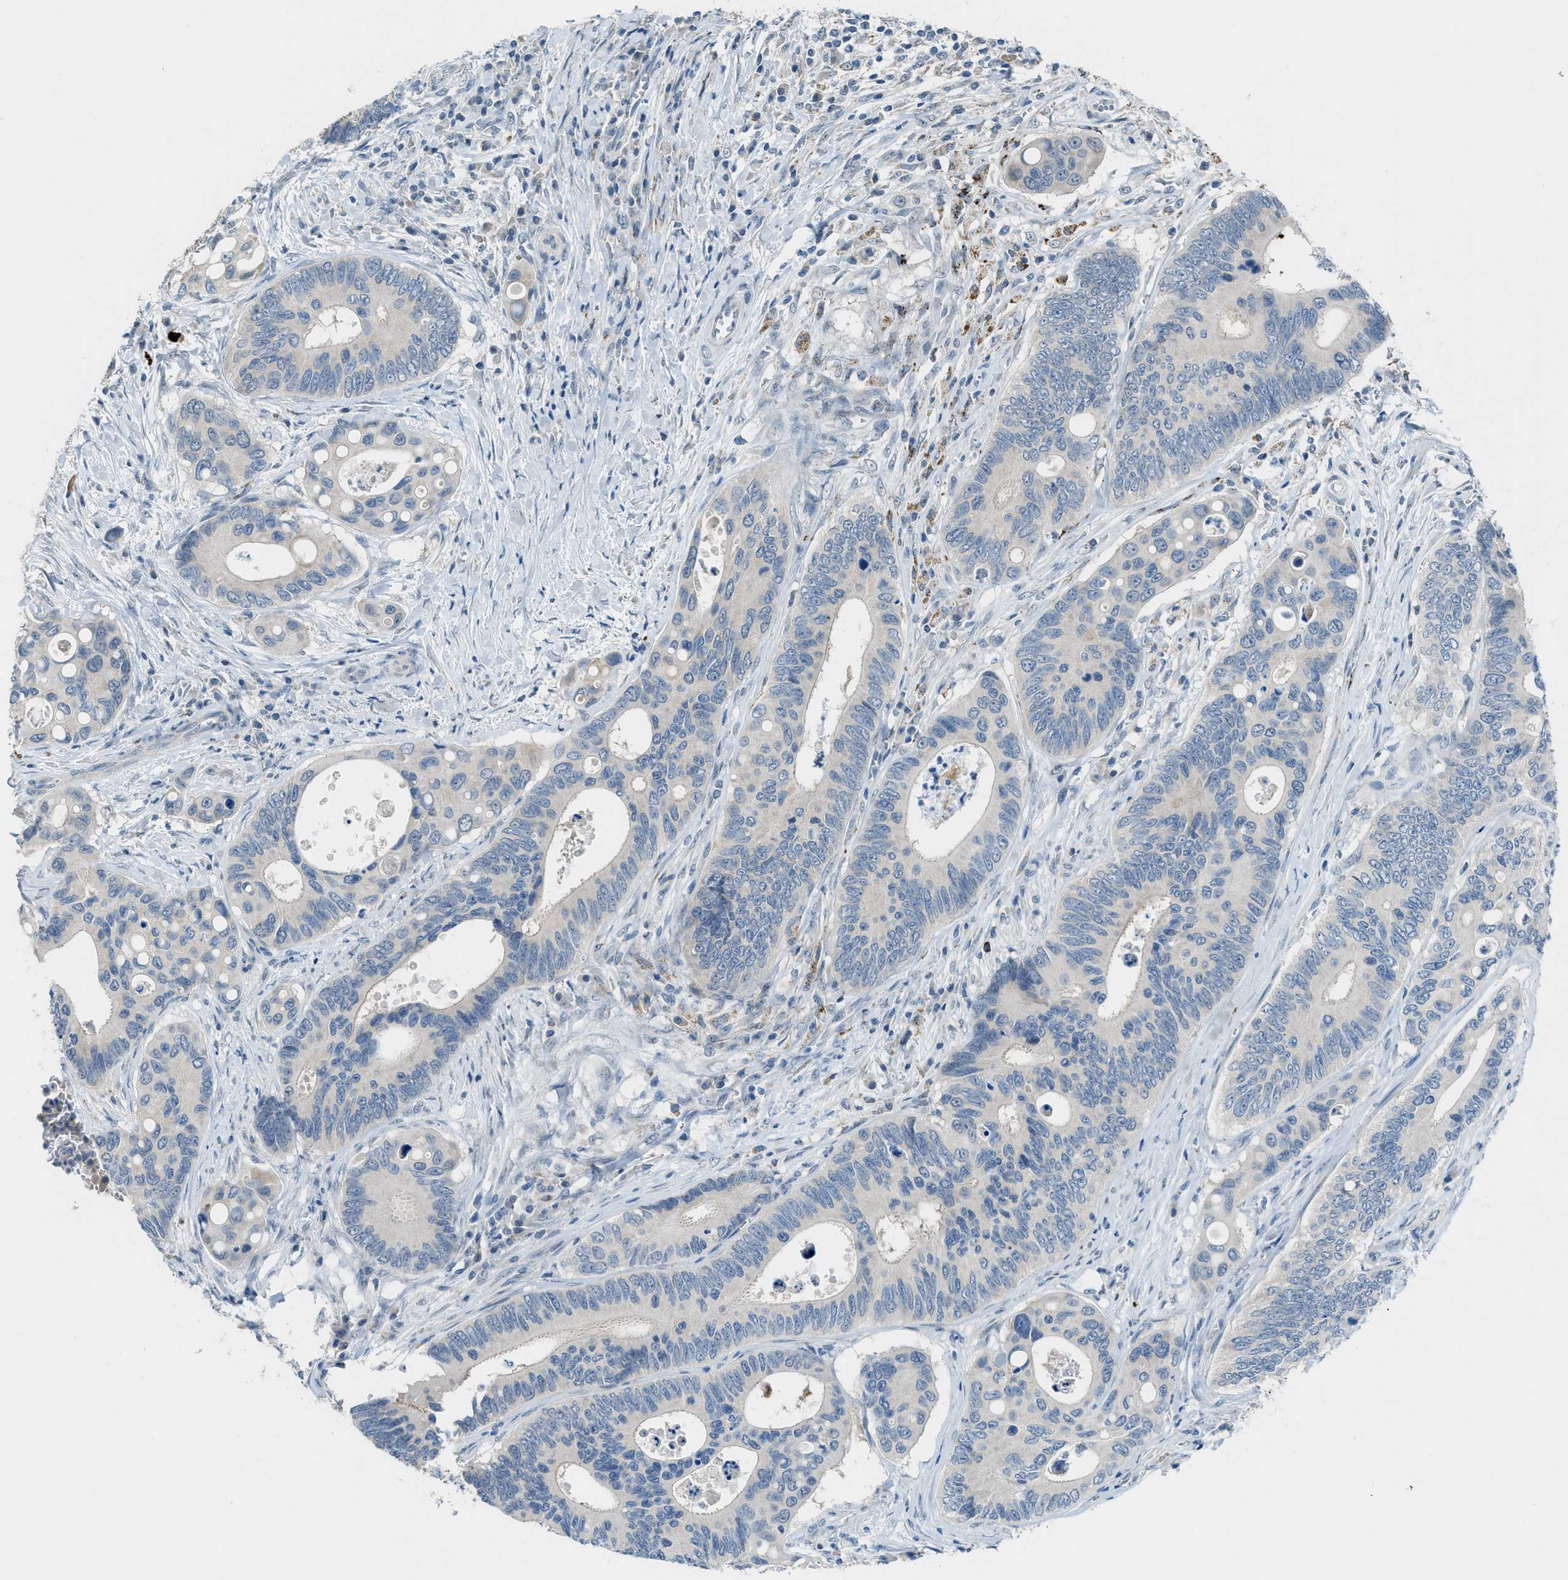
{"staining": {"intensity": "negative", "quantity": "none", "location": "none"}, "tissue": "colorectal cancer", "cell_type": "Tumor cells", "image_type": "cancer", "snomed": [{"axis": "morphology", "description": "Inflammation, NOS"}, {"axis": "morphology", "description": "Adenocarcinoma, NOS"}, {"axis": "topography", "description": "Colon"}], "caption": "The micrograph reveals no significant expression in tumor cells of colorectal cancer (adenocarcinoma).", "gene": "CDON", "patient": {"sex": "male", "age": 72}}